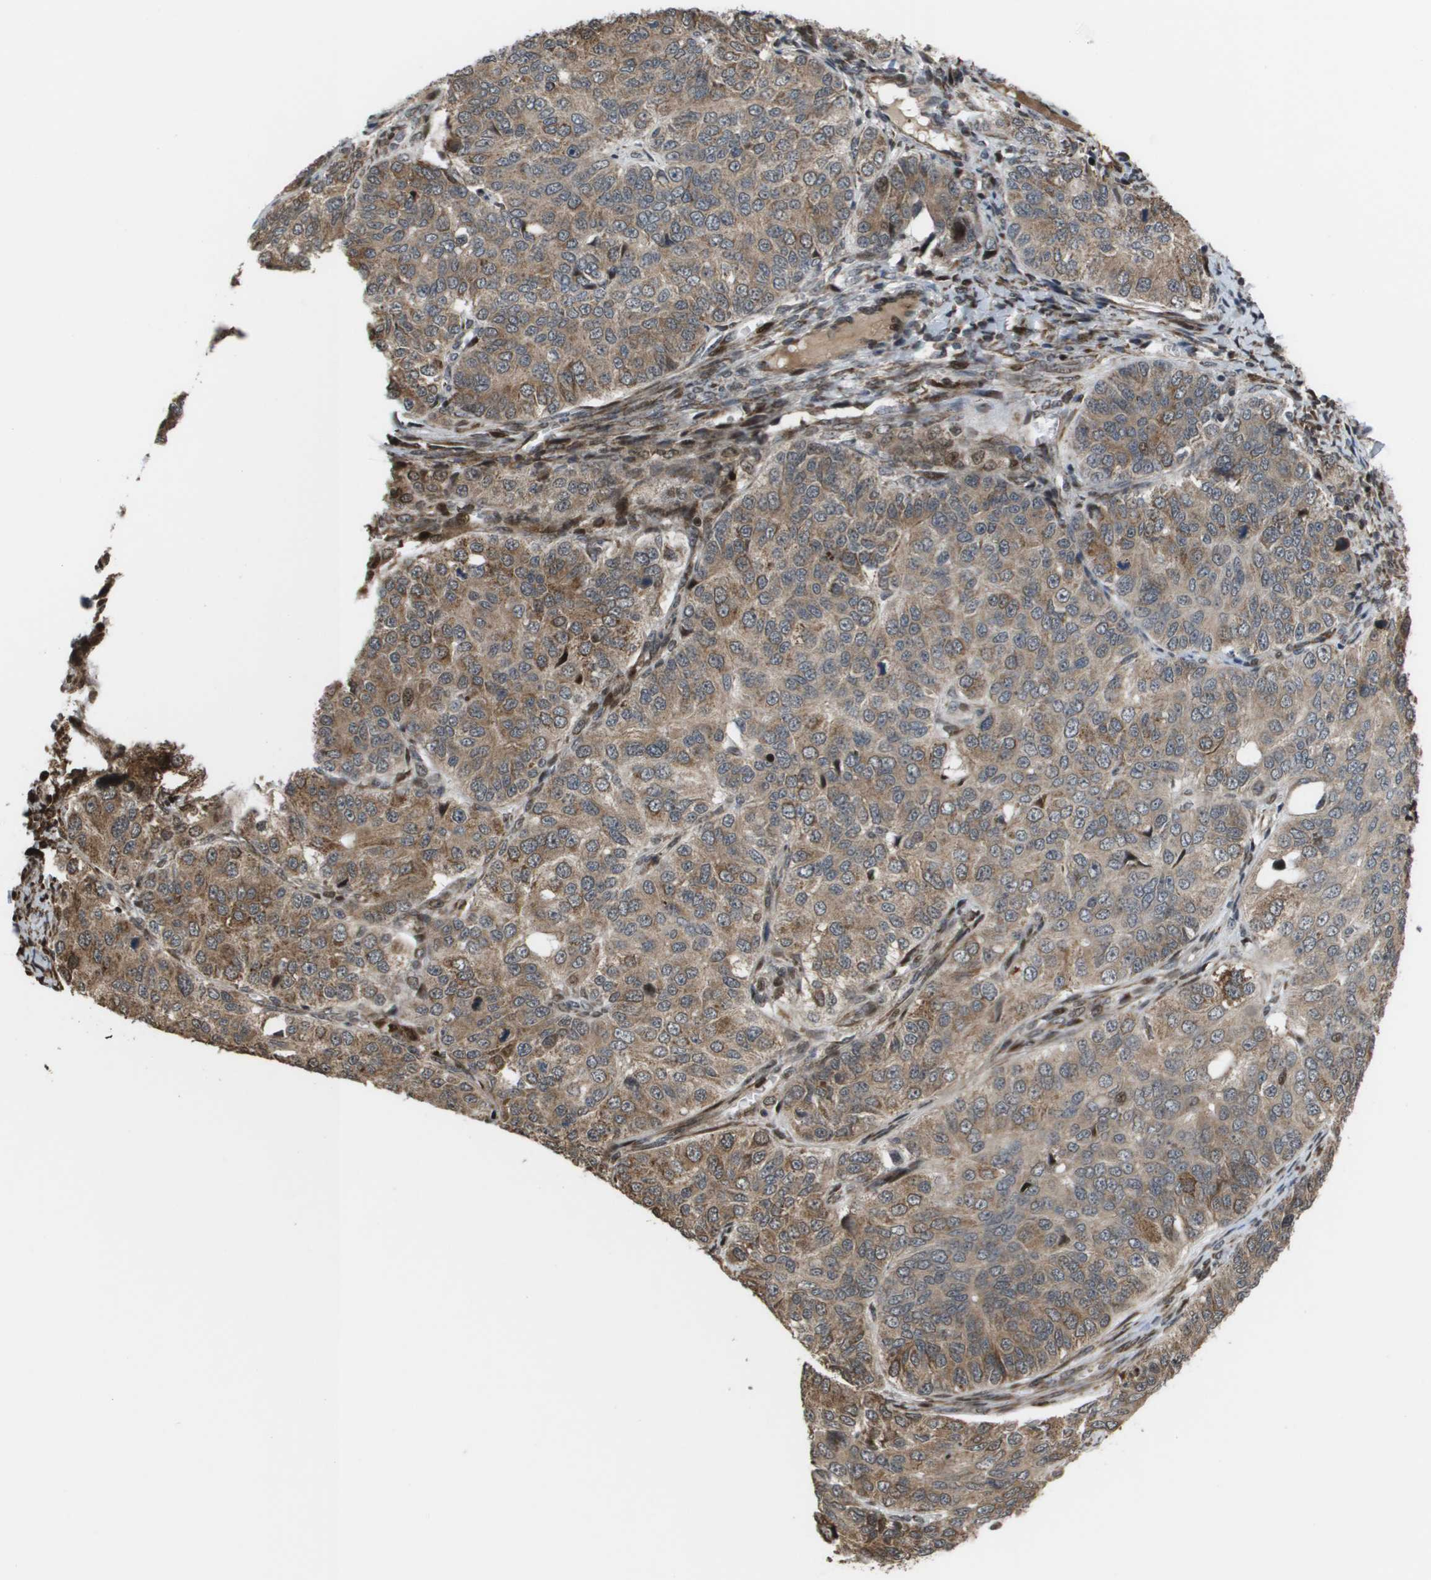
{"staining": {"intensity": "moderate", "quantity": ">75%", "location": "cytoplasmic/membranous,nuclear"}, "tissue": "ovarian cancer", "cell_type": "Tumor cells", "image_type": "cancer", "snomed": [{"axis": "morphology", "description": "Carcinoma, endometroid"}, {"axis": "topography", "description": "Ovary"}], "caption": "Ovarian cancer (endometroid carcinoma) stained with a protein marker demonstrates moderate staining in tumor cells.", "gene": "AXIN2", "patient": {"sex": "female", "age": 51}}